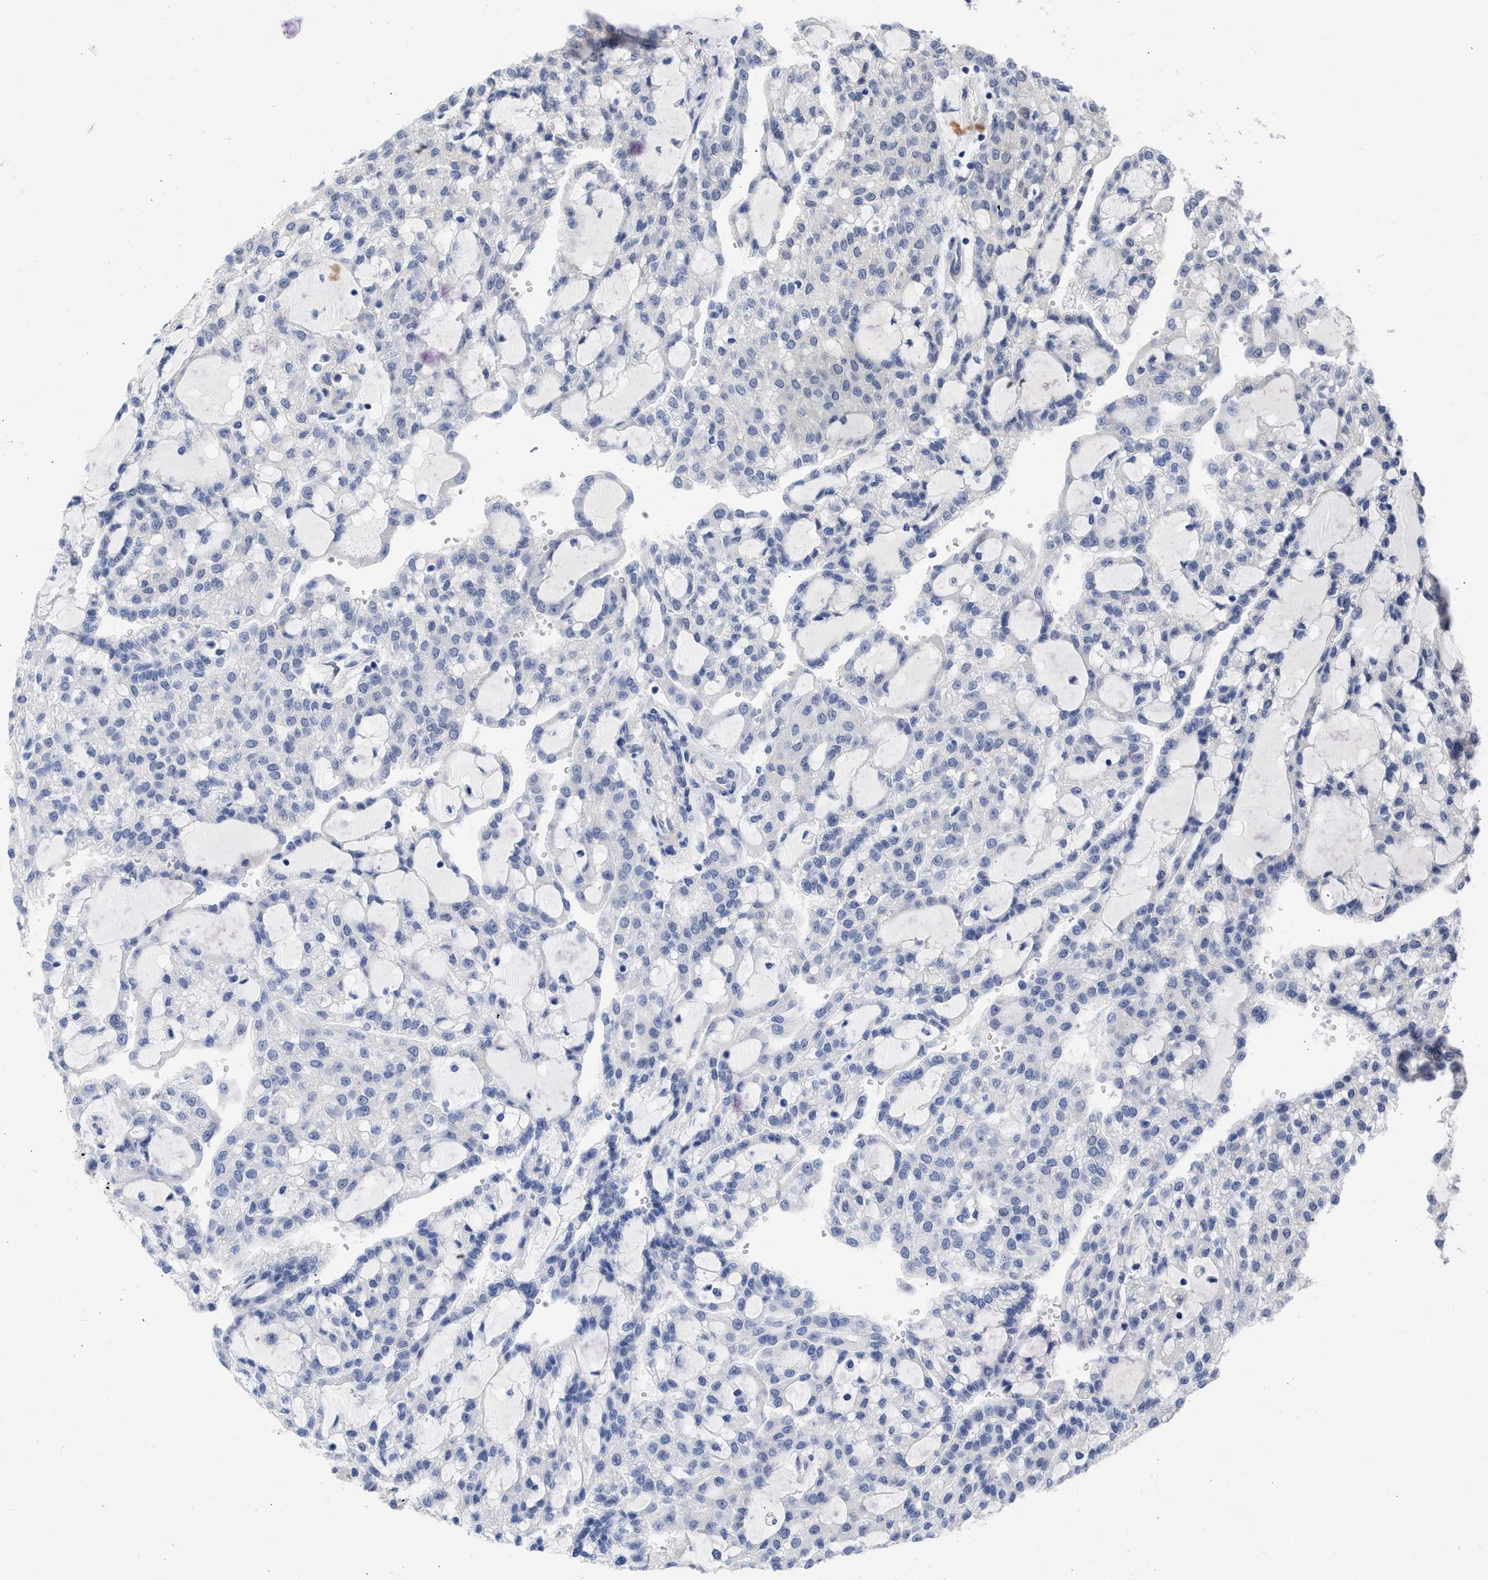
{"staining": {"intensity": "negative", "quantity": "none", "location": "none"}, "tissue": "renal cancer", "cell_type": "Tumor cells", "image_type": "cancer", "snomed": [{"axis": "morphology", "description": "Adenocarcinoma, NOS"}, {"axis": "topography", "description": "Kidney"}], "caption": "An image of human renal adenocarcinoma is negative for staining in tumor cells.", "gene": "THRA", "patient": {"sex": "male", "age": 63}}